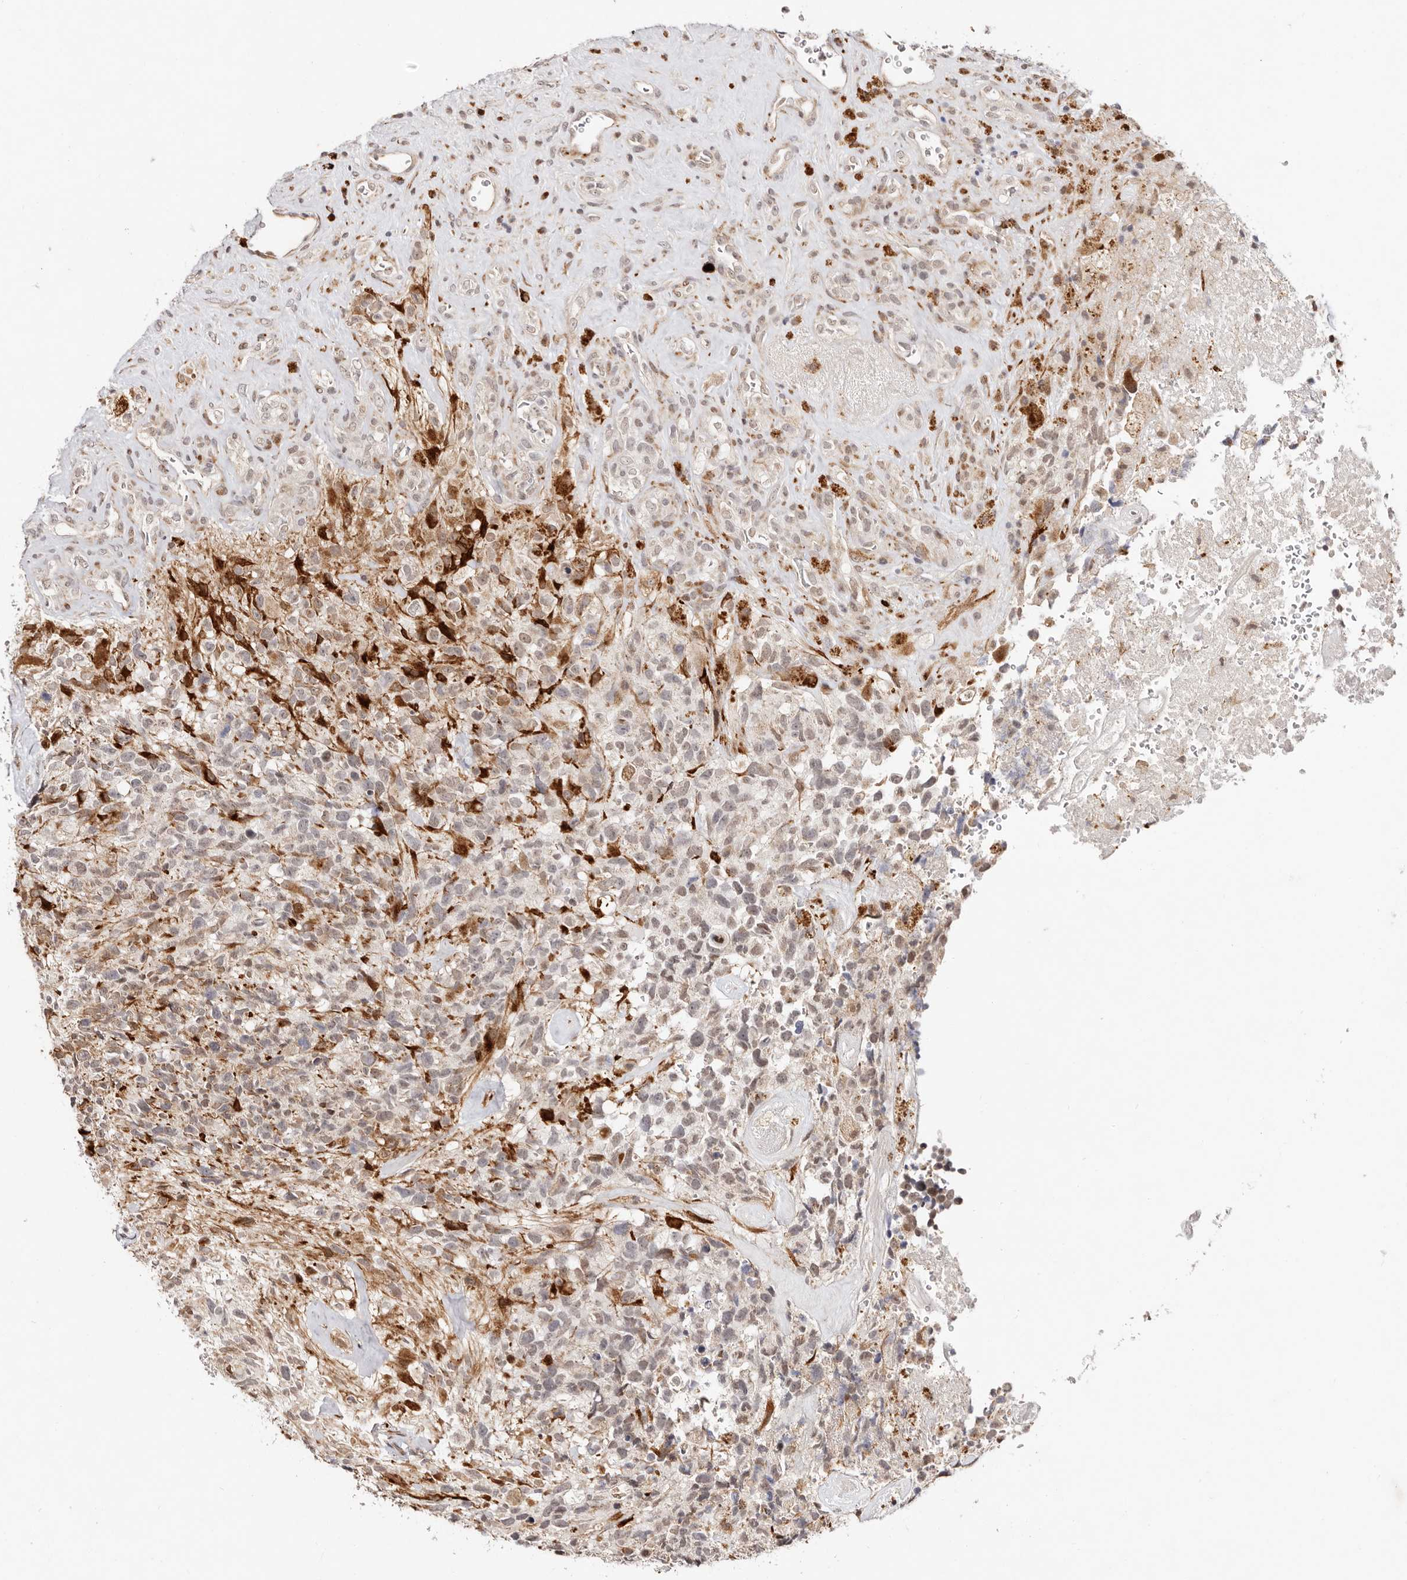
{"staining": {"intensity": "weak", "quantity": "25%-75%", "location": "nuclear"}, "tissue": "glioma", "cell_type": "Tumor cells", "image_type": "cancer", "snomed": [{"axis": "morphology", "description": "Glioma, malignant, High grade"}, {"axis": "topography", "description": "Brain"}], "caption": "Immunohistochemistry image of neoplastic tissue: human malignant glioma (high-grade) stained using immunohistochemistry demonstrates low levels of weak protein expression localized specifically in the nuclear of tumor cells, appearing as a nuclear brown color.", "gene": "BCL2L15", "patient": {"sex": "male", "age": 69}}